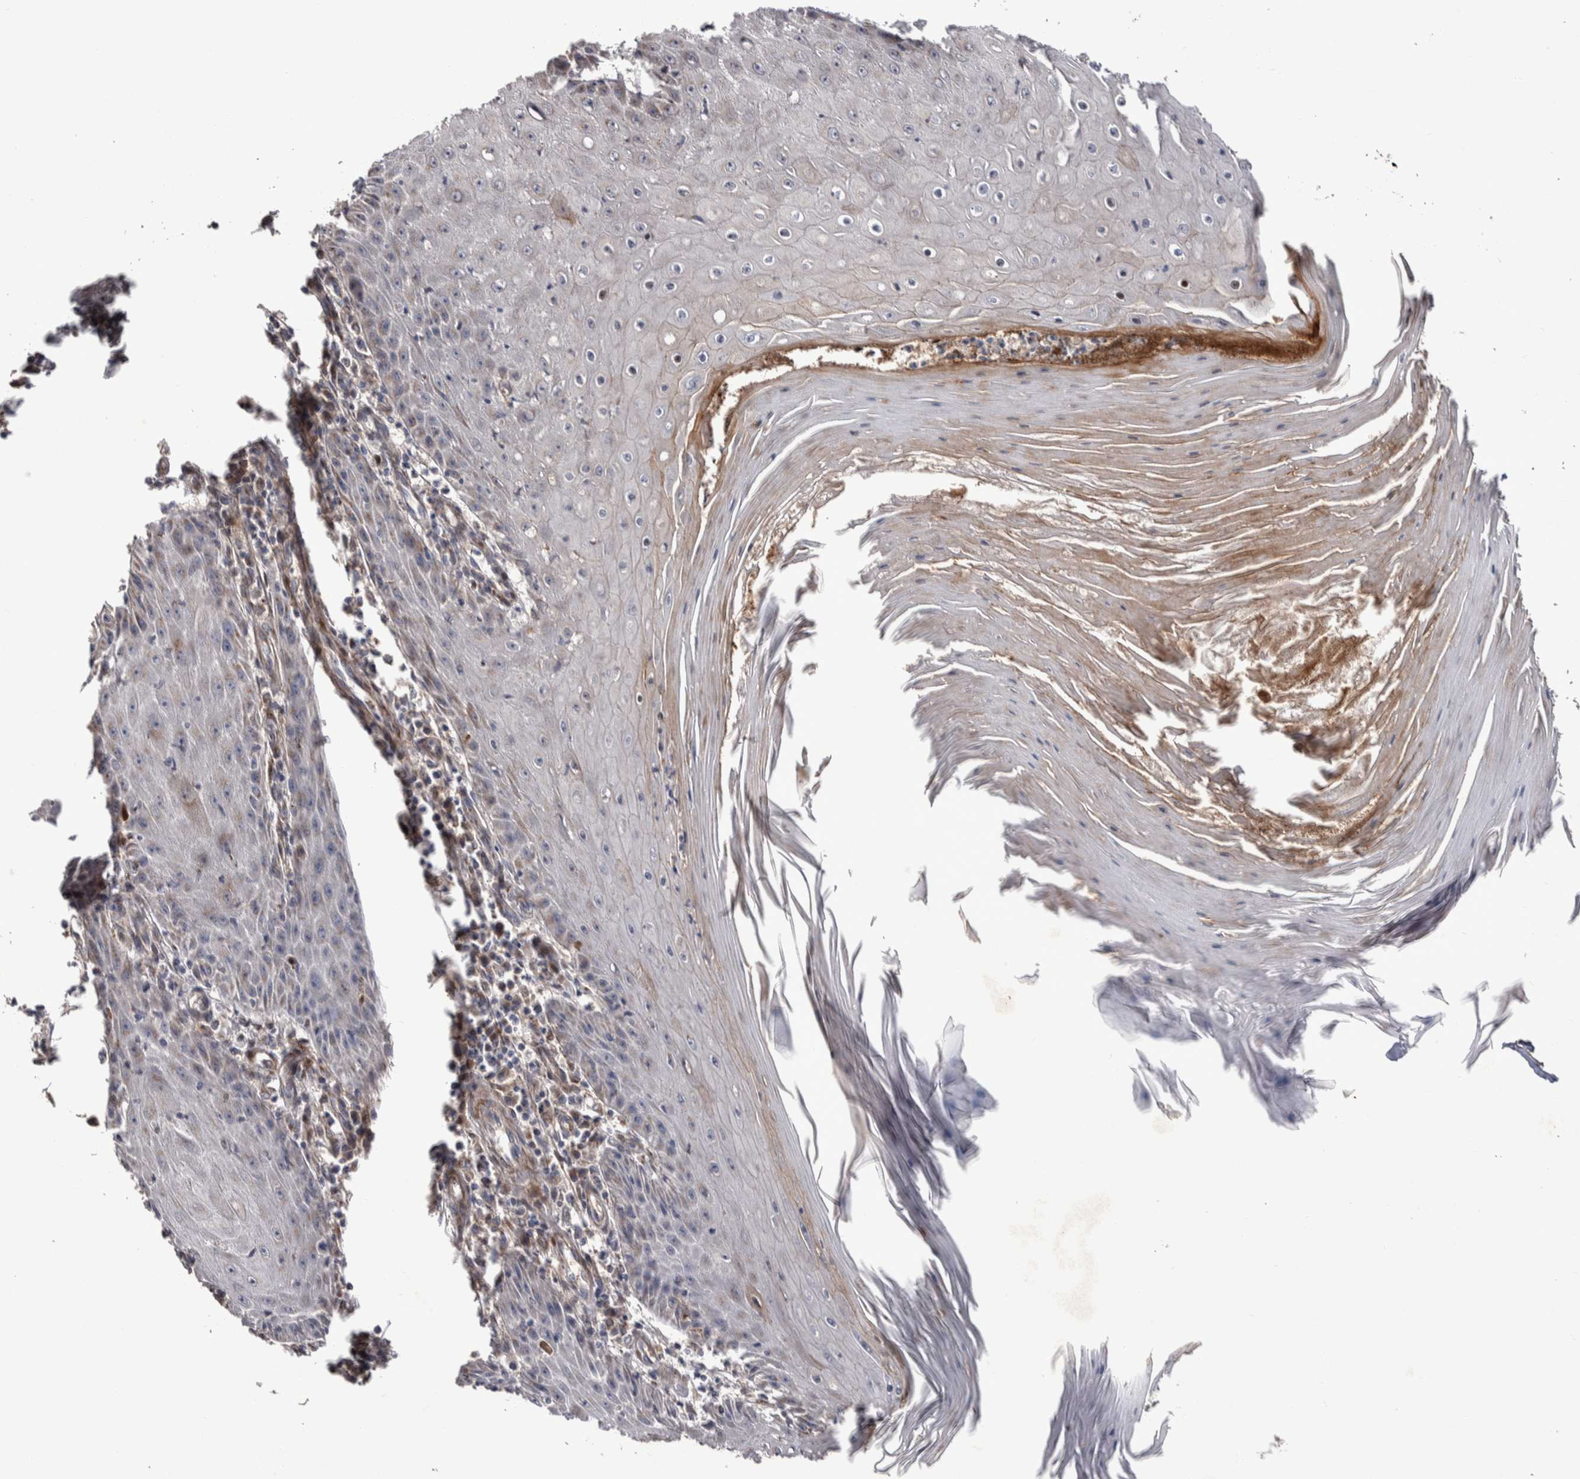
{"staining": {"intensity": "negative", "quantity": "none", "location": "none"}, "tissue": "skin cancer", "cell_type": "Tumor cells", "image_type": "cancer", "snomed": [{"axis": "morphology", "description": "Squamous cell carcinoma, NOS"}, {"axis": "topography", "description": "Skin"}], "caption": "Immunohistochemistry of human skin cancer (squamous cell carcinoma) demonstrates no staining in tumor cells.", "gene": "CANT1", "patient": {"sex": "female", "age": 73}}